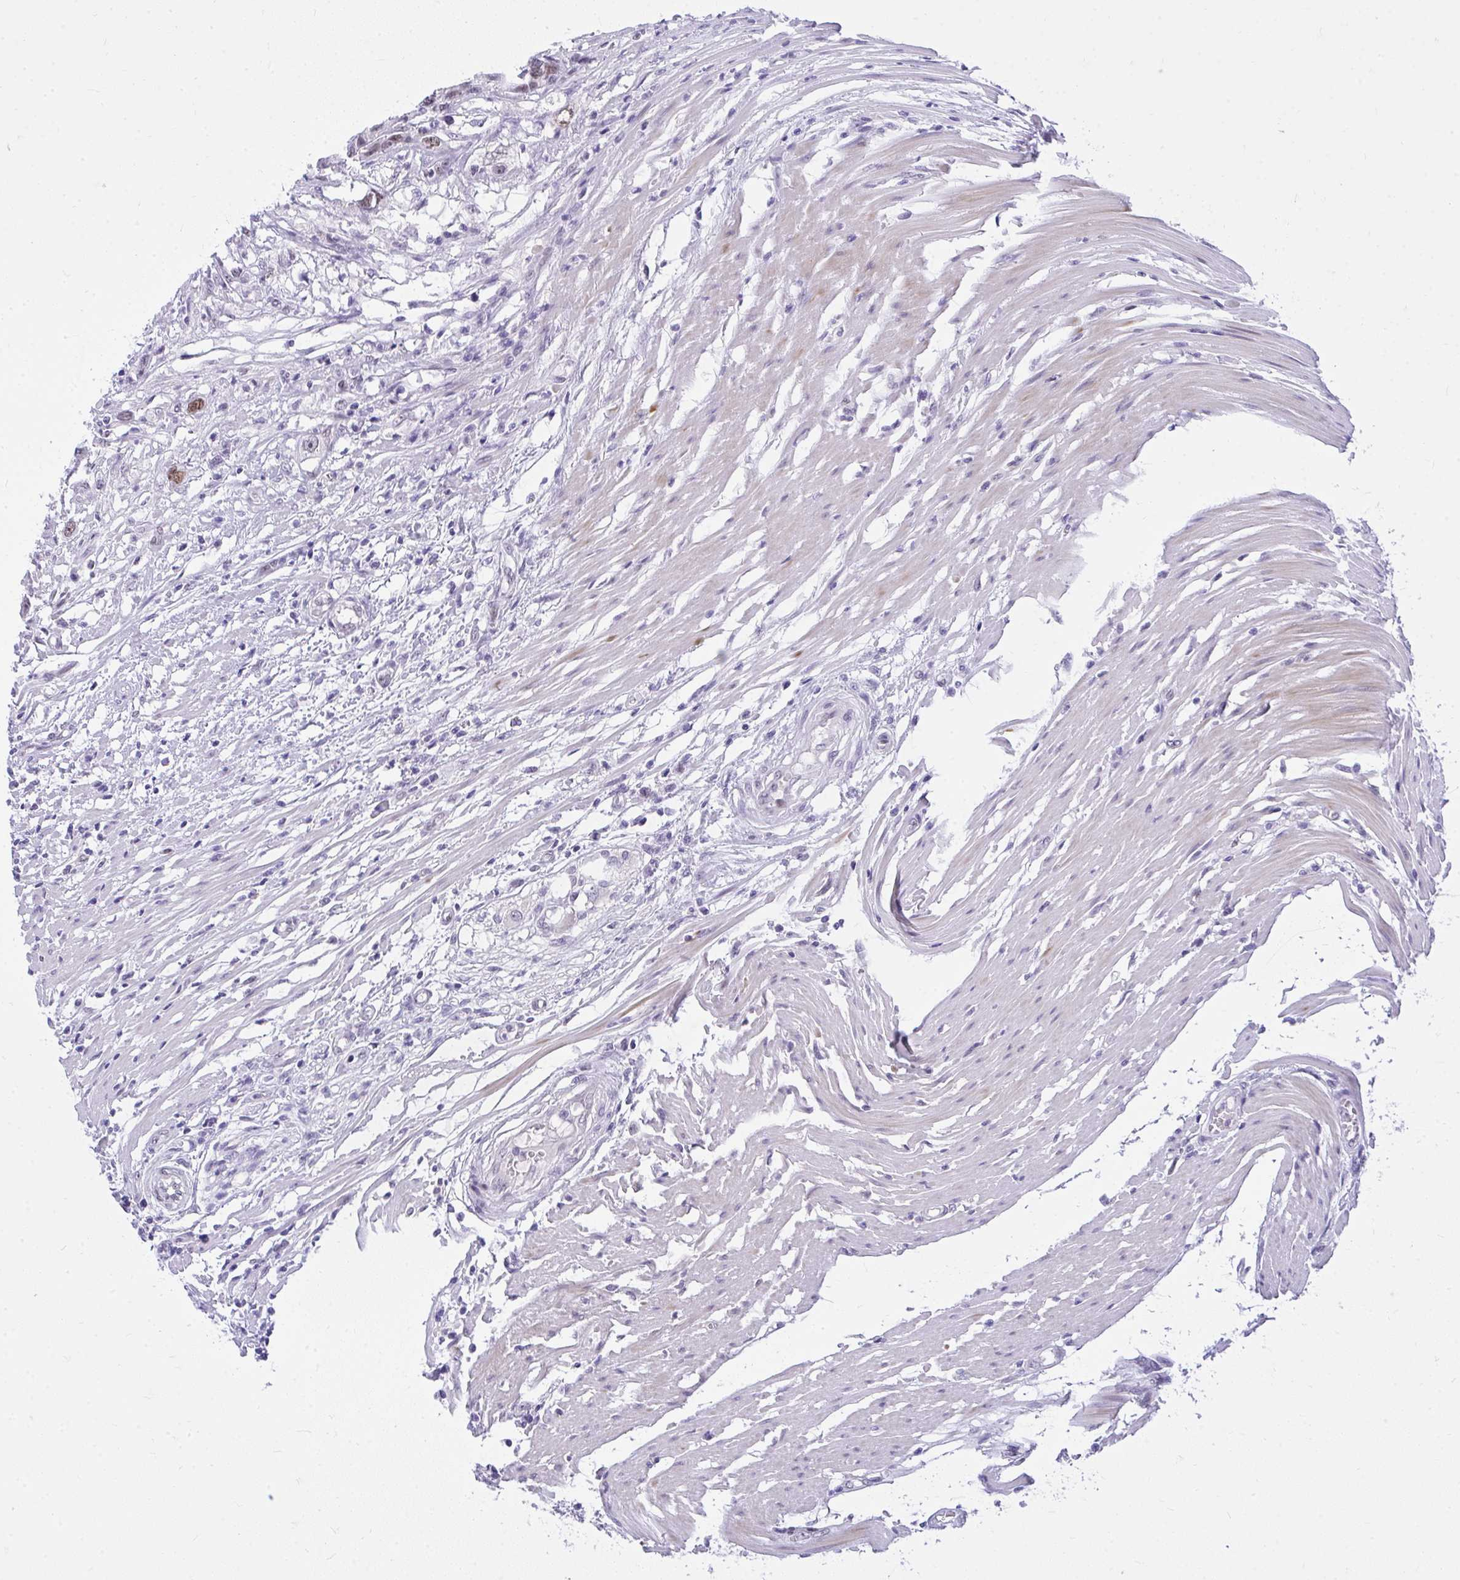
{"staining": {"intensity": "weak", "quantity": "<25%", "location": "nuclear"}, "tissue": "colorectal cancer", "cell_type": "Tumor cells", "image_type": "cancer", "snomed": [{"axis": "morphology", "description": "Adenocarcinoma, NOS"}, {"axis": "topography", "description": "Colon"}], "caption": "Tumor cells are negative for protein expression in human adenocarcinoma (colorectal).", "gene": "TEAD4", "patient": {"sex": "male", "age": 77}}